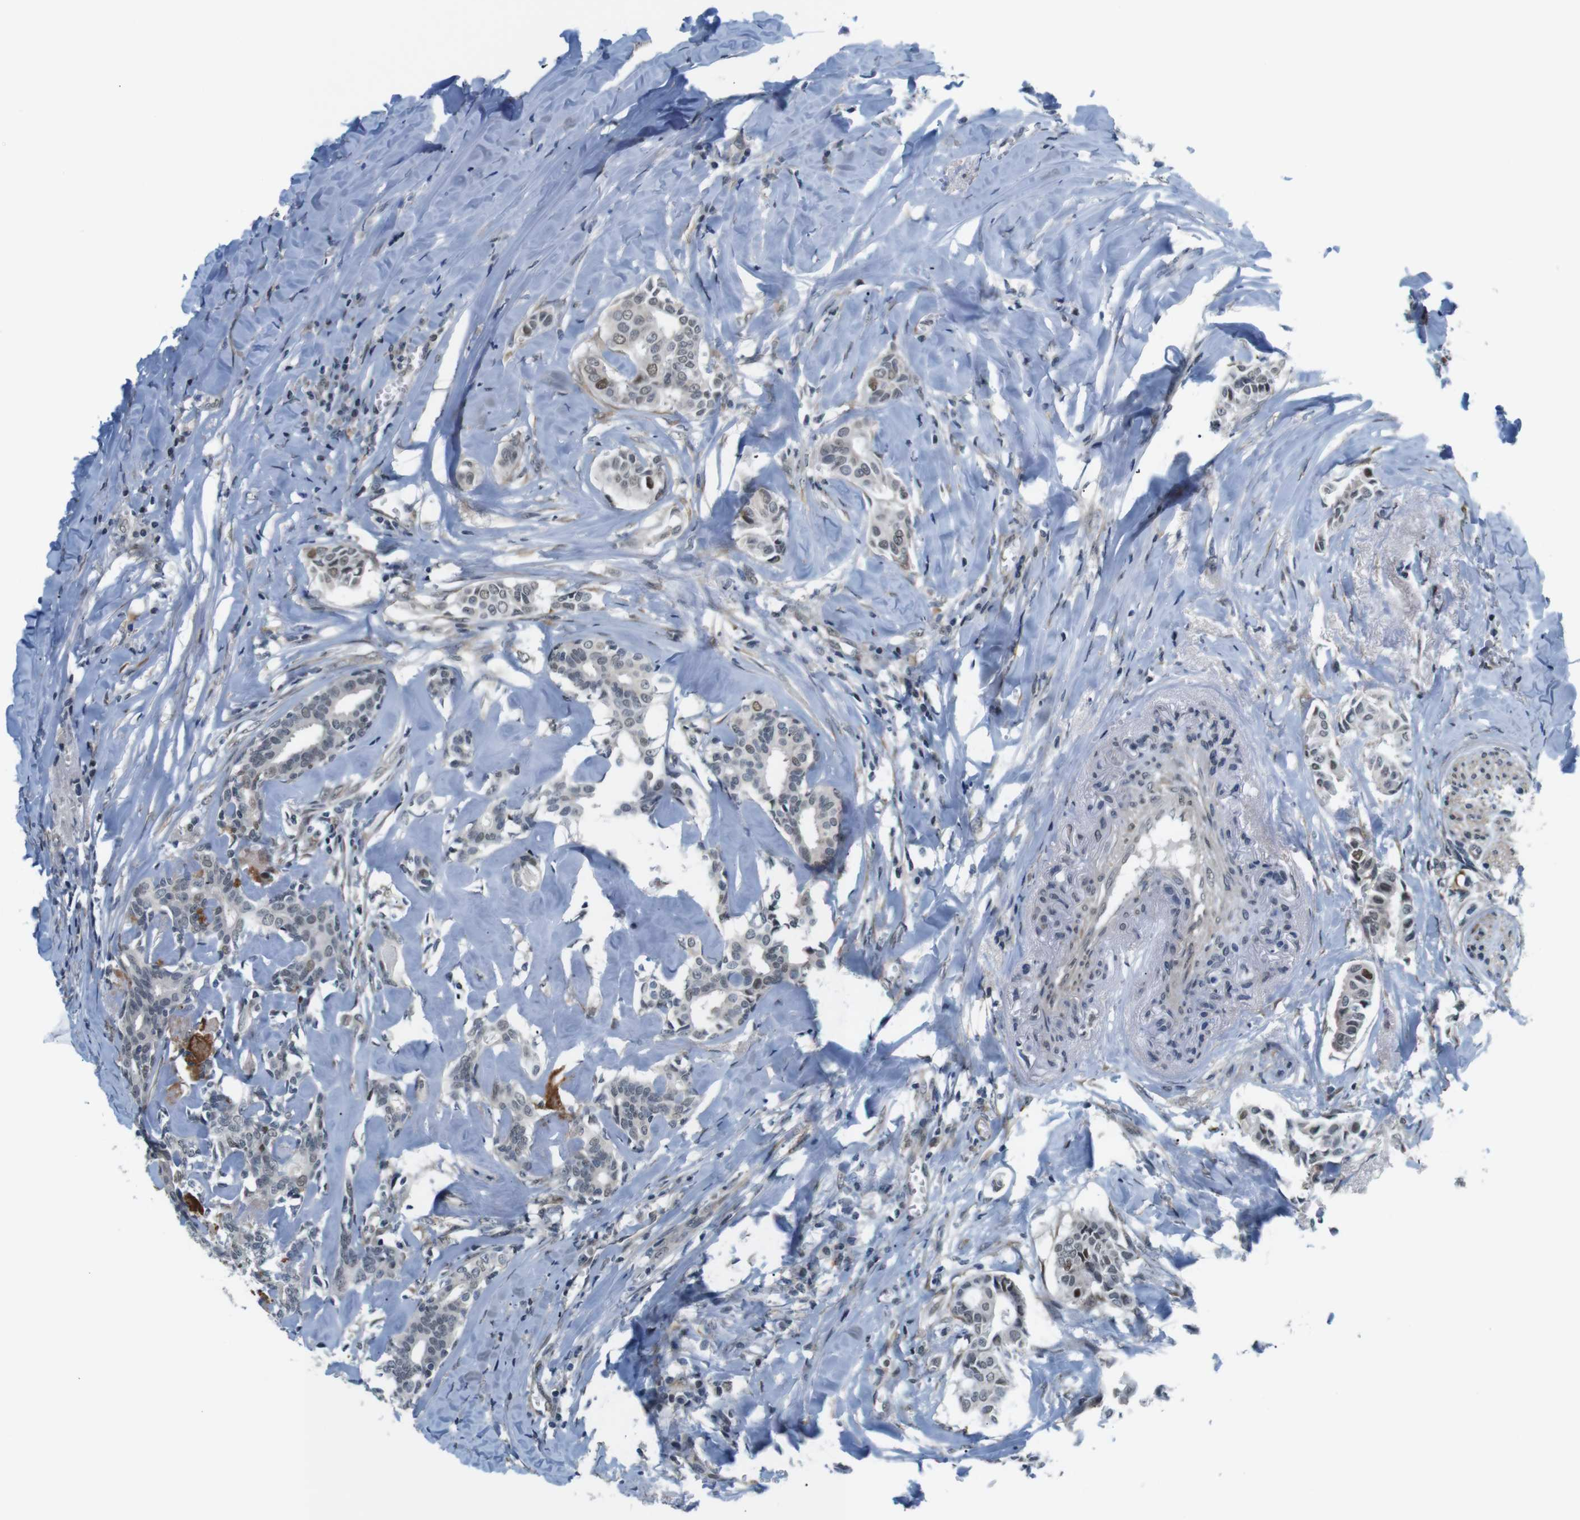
{"staining": {"intensity": "weak", "quantity": "25%-75%", "location": "nuclear"}, "tissue": "head and neck cancer", "cell_type": "Tumor cells", "image_type": "cancer", "snomed": [{"axis": "morphology", "description": "Adenocarcinoma, NOS"}, {"axis": "topography", "description": "Salivary gland"}, {"axis": "topography", "description": "Head-Neck"}], "caption": "High-magnification brightfield microscopy of head and neck cancer stained with DAB (brown) and counterstained with hematoxylin (blue). tumor cells exhibit weak nuclear positivity is present in about25%-75% of cells.", "gene": "SMCO2", "patient": {"sex": "female", "age": 59}}